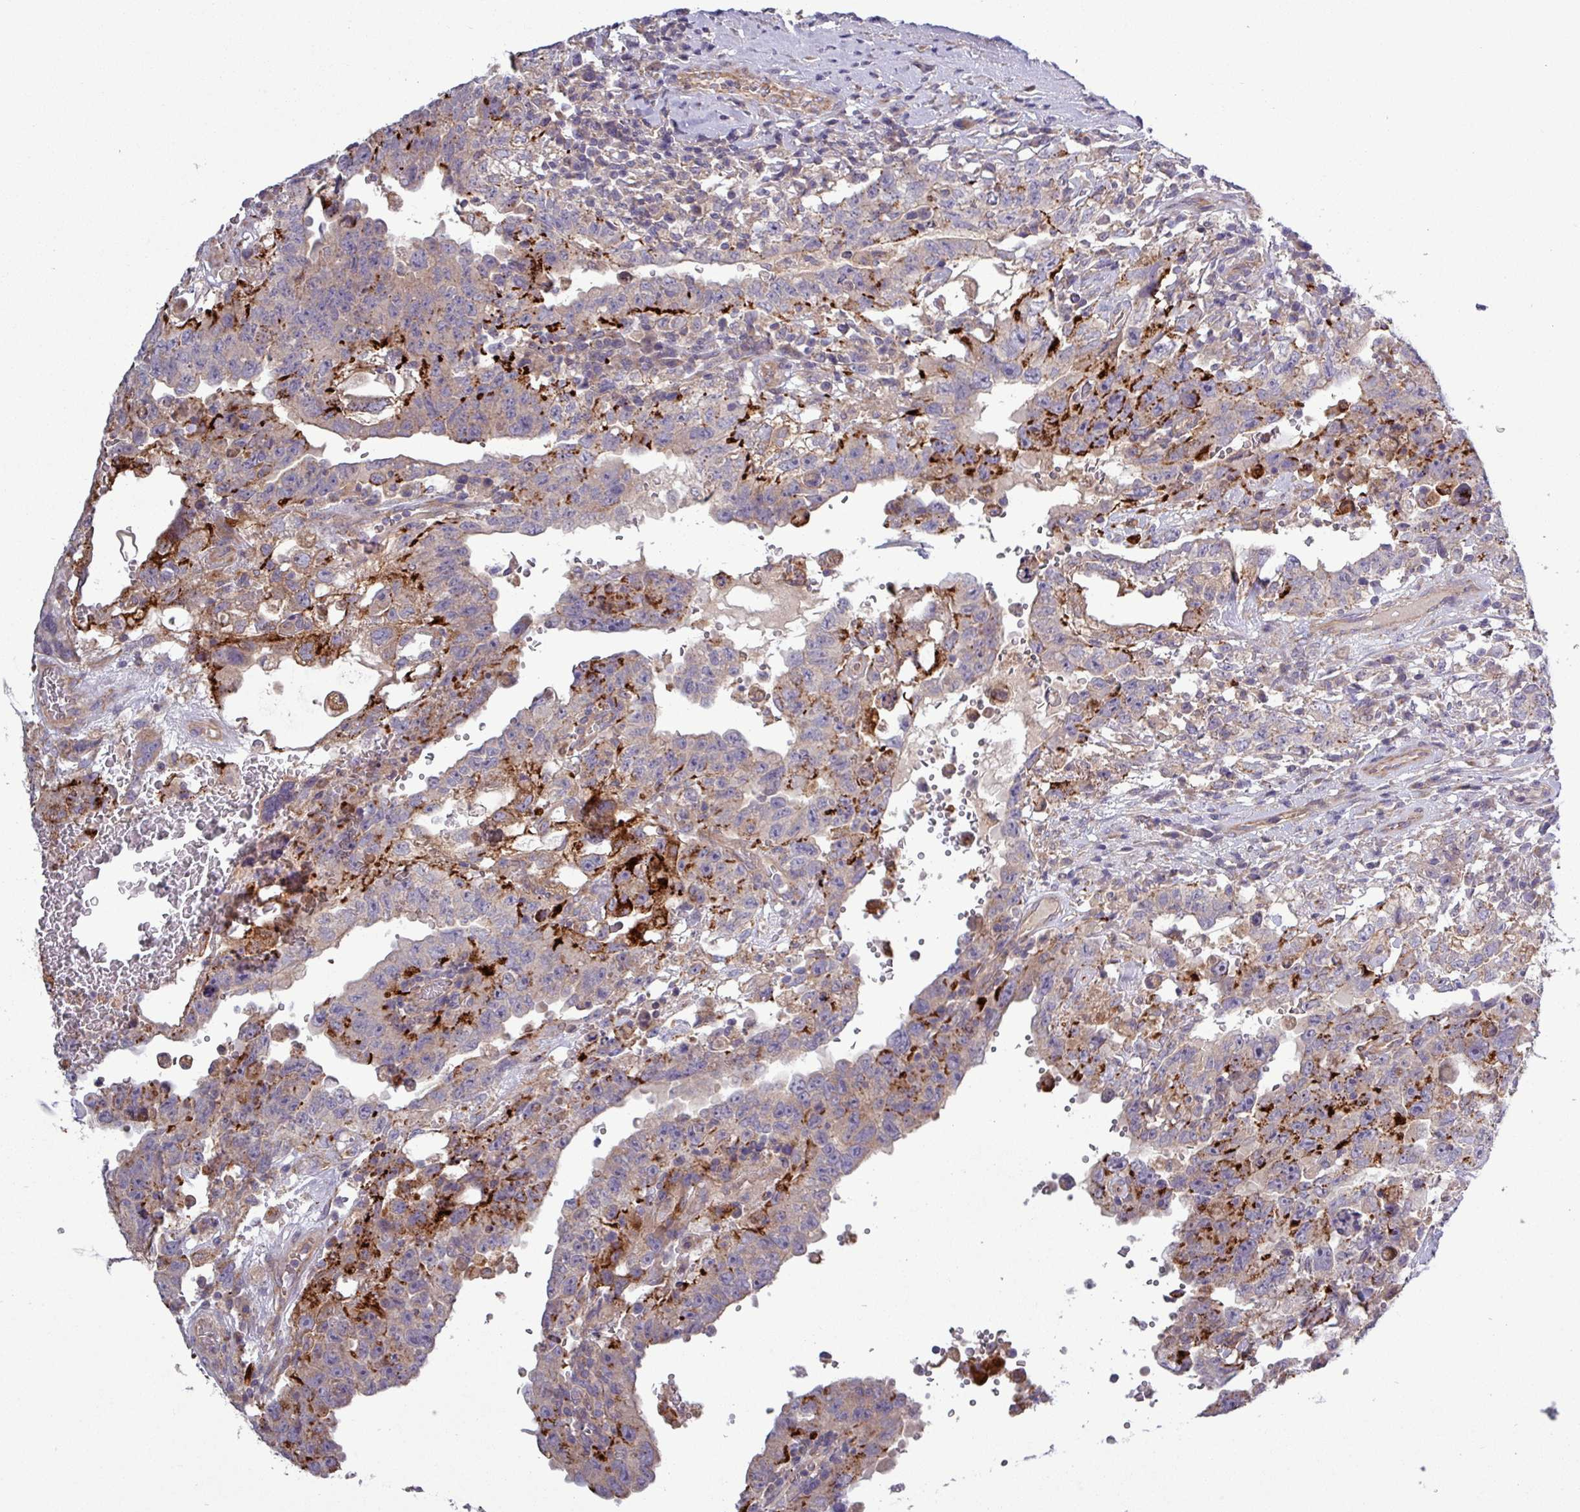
{"staining": {"intensity": "strong", "quantity": "<25%", "location": "cytoplasmic/membranous"}, "tissue": "testis cancer", "cell_type": "Tumor cells", "image_type": "cancer", "snomed": [{"axis": "morphology", "description": "Carcinoma, Embryonal, NOS"}, {"axis": "topography", "description": "Testis"}], "caption": "Testis cancer stained with IHC demonstrates strong cytoplasmic/membranous staining in approximately <25% of tumor cells.", "gene": "PLIN2", "patient": {"sex": "male", "age": 26}}